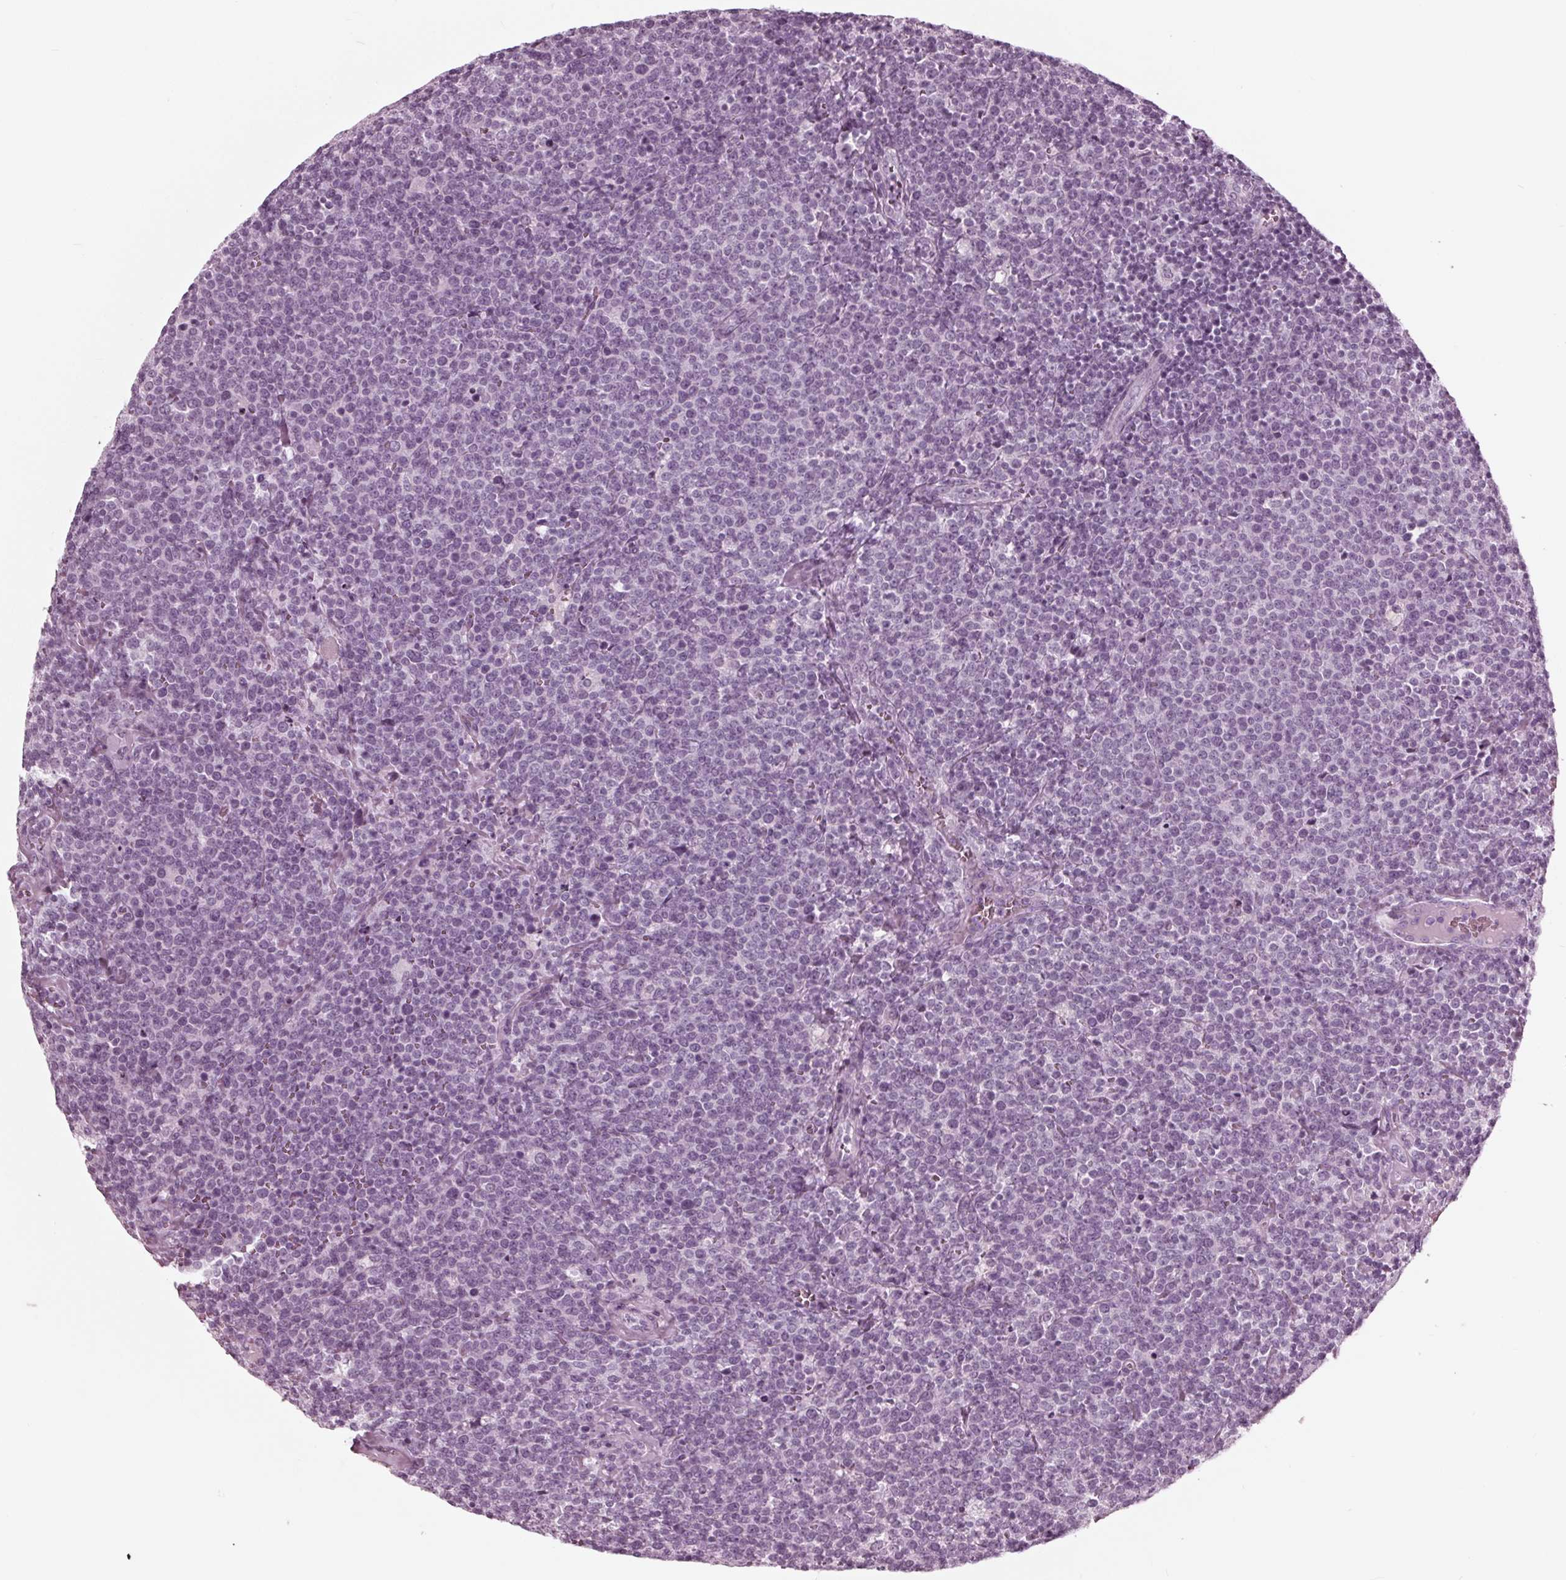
{"staining": {"intensity": "negative", "quantity": "none", "location": "none"}, "tissue": "lymphoma", "cell_type": "Tumor cells", "image_type": "cancer", "snomed": [{"axis": "morphology", "description": "Malignant lymphoma, non-Hodgkin's type, High grade"}, {"axis": "topography", "description": "Lymph node"}], "caption": "Immunohistochemistry (IHC) histopathology image of high-grade malignant lymphoma, non-Hodgkin's type stained for a protein (brown), which exhibits no expression in tumor cells.", "gene": "KRT28", "patient": {"sex": "male", "age": 61}}